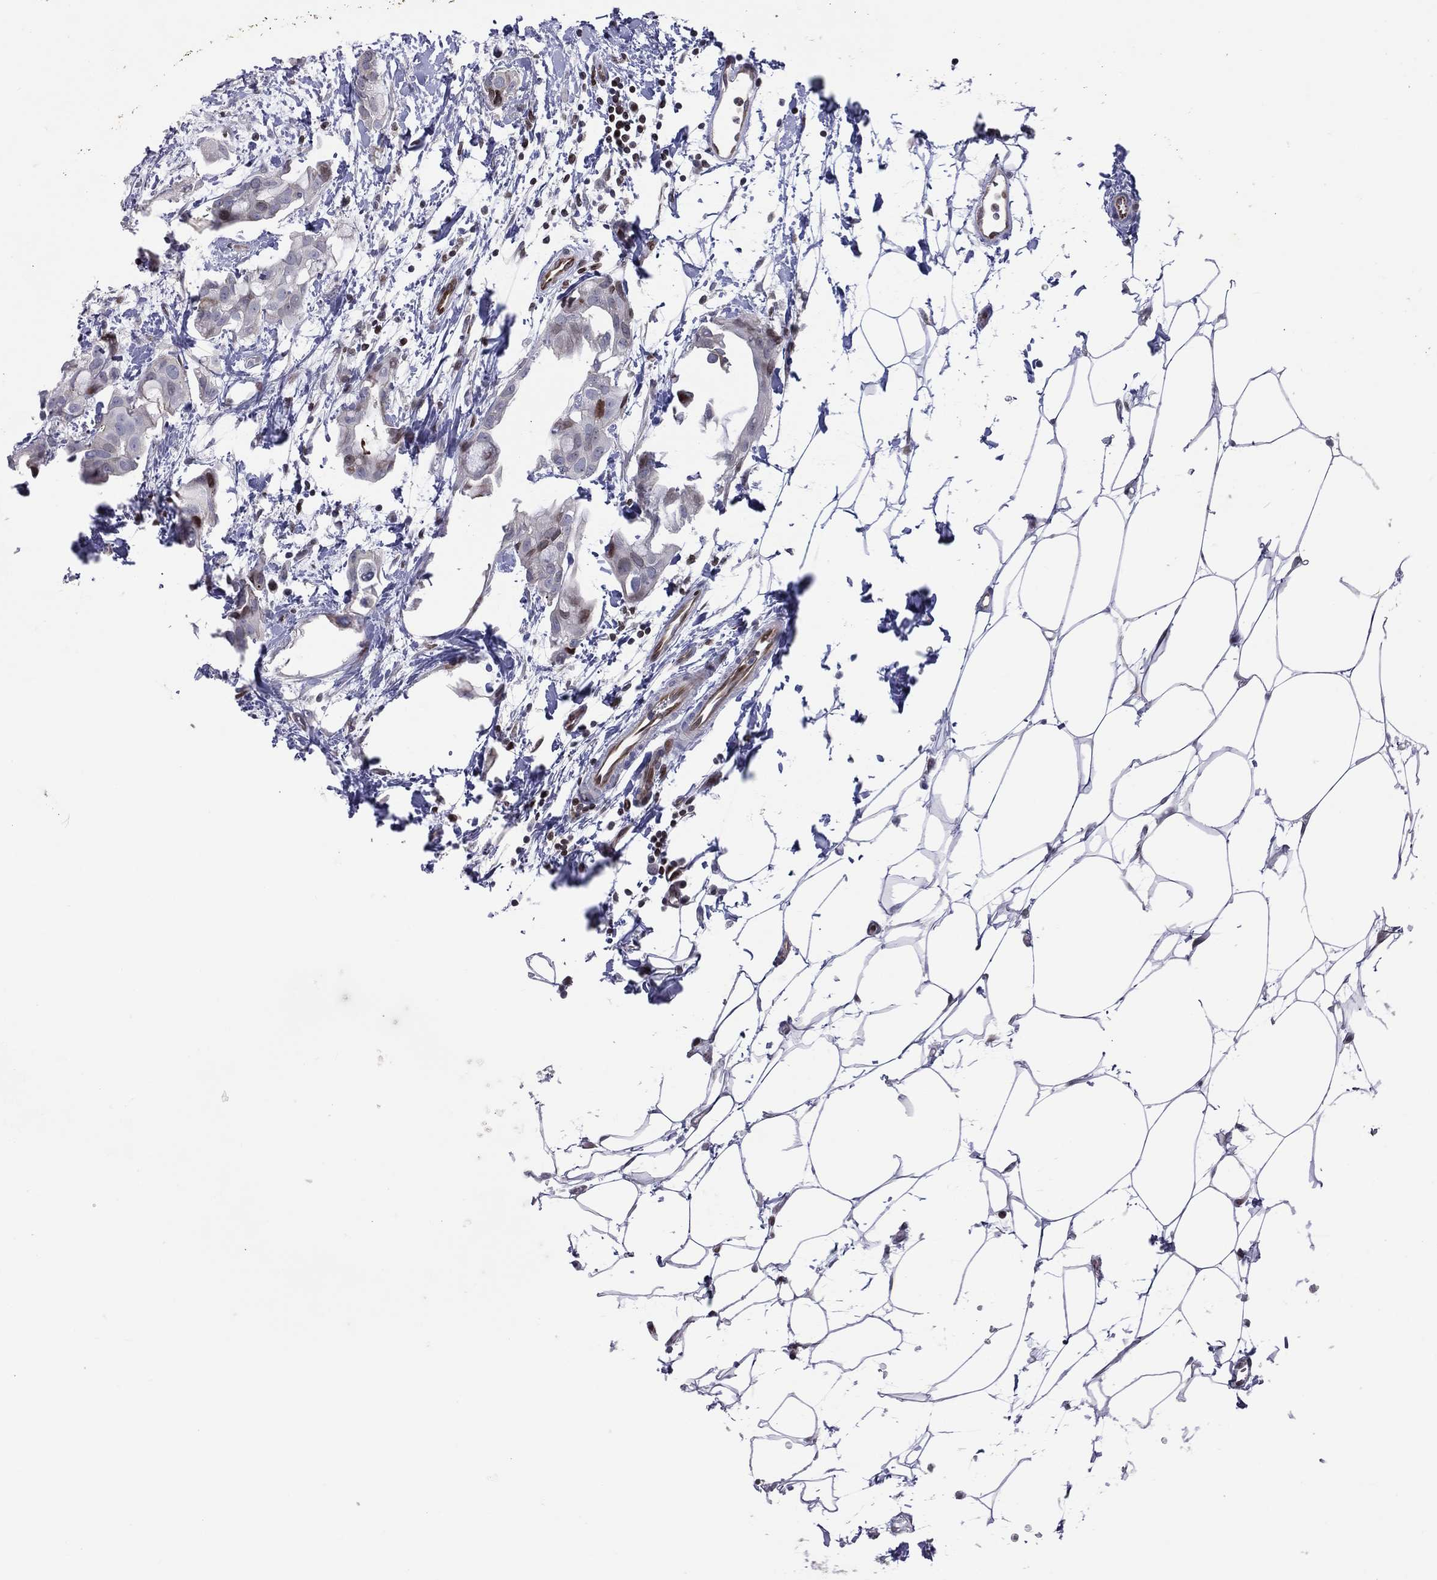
{"staining": {"intensity": "moderate", "quantity": "<25%", "location": "nuclear"}, "tissue": "breast cancer", "cell_type": "Tumor cells", "image_type": "cancer", "snomed": [{"axis": "morphology", "description": "Normal tissue, NOS"}, {"axis": "morphology", "description": "Duct carcinoma"}, {"axis": "topography", "description": "Breast"}], "caption": "Immunohistochemistry (IHC) image of human breast cancer (intraductal carcinoma) stained for a protein (brown), which reveals low levels of moderate nuclear positivity in approximately <25% of tumor cells.", "gene": "DBF4B", "patient": {"sex": "female", "age": 40}}